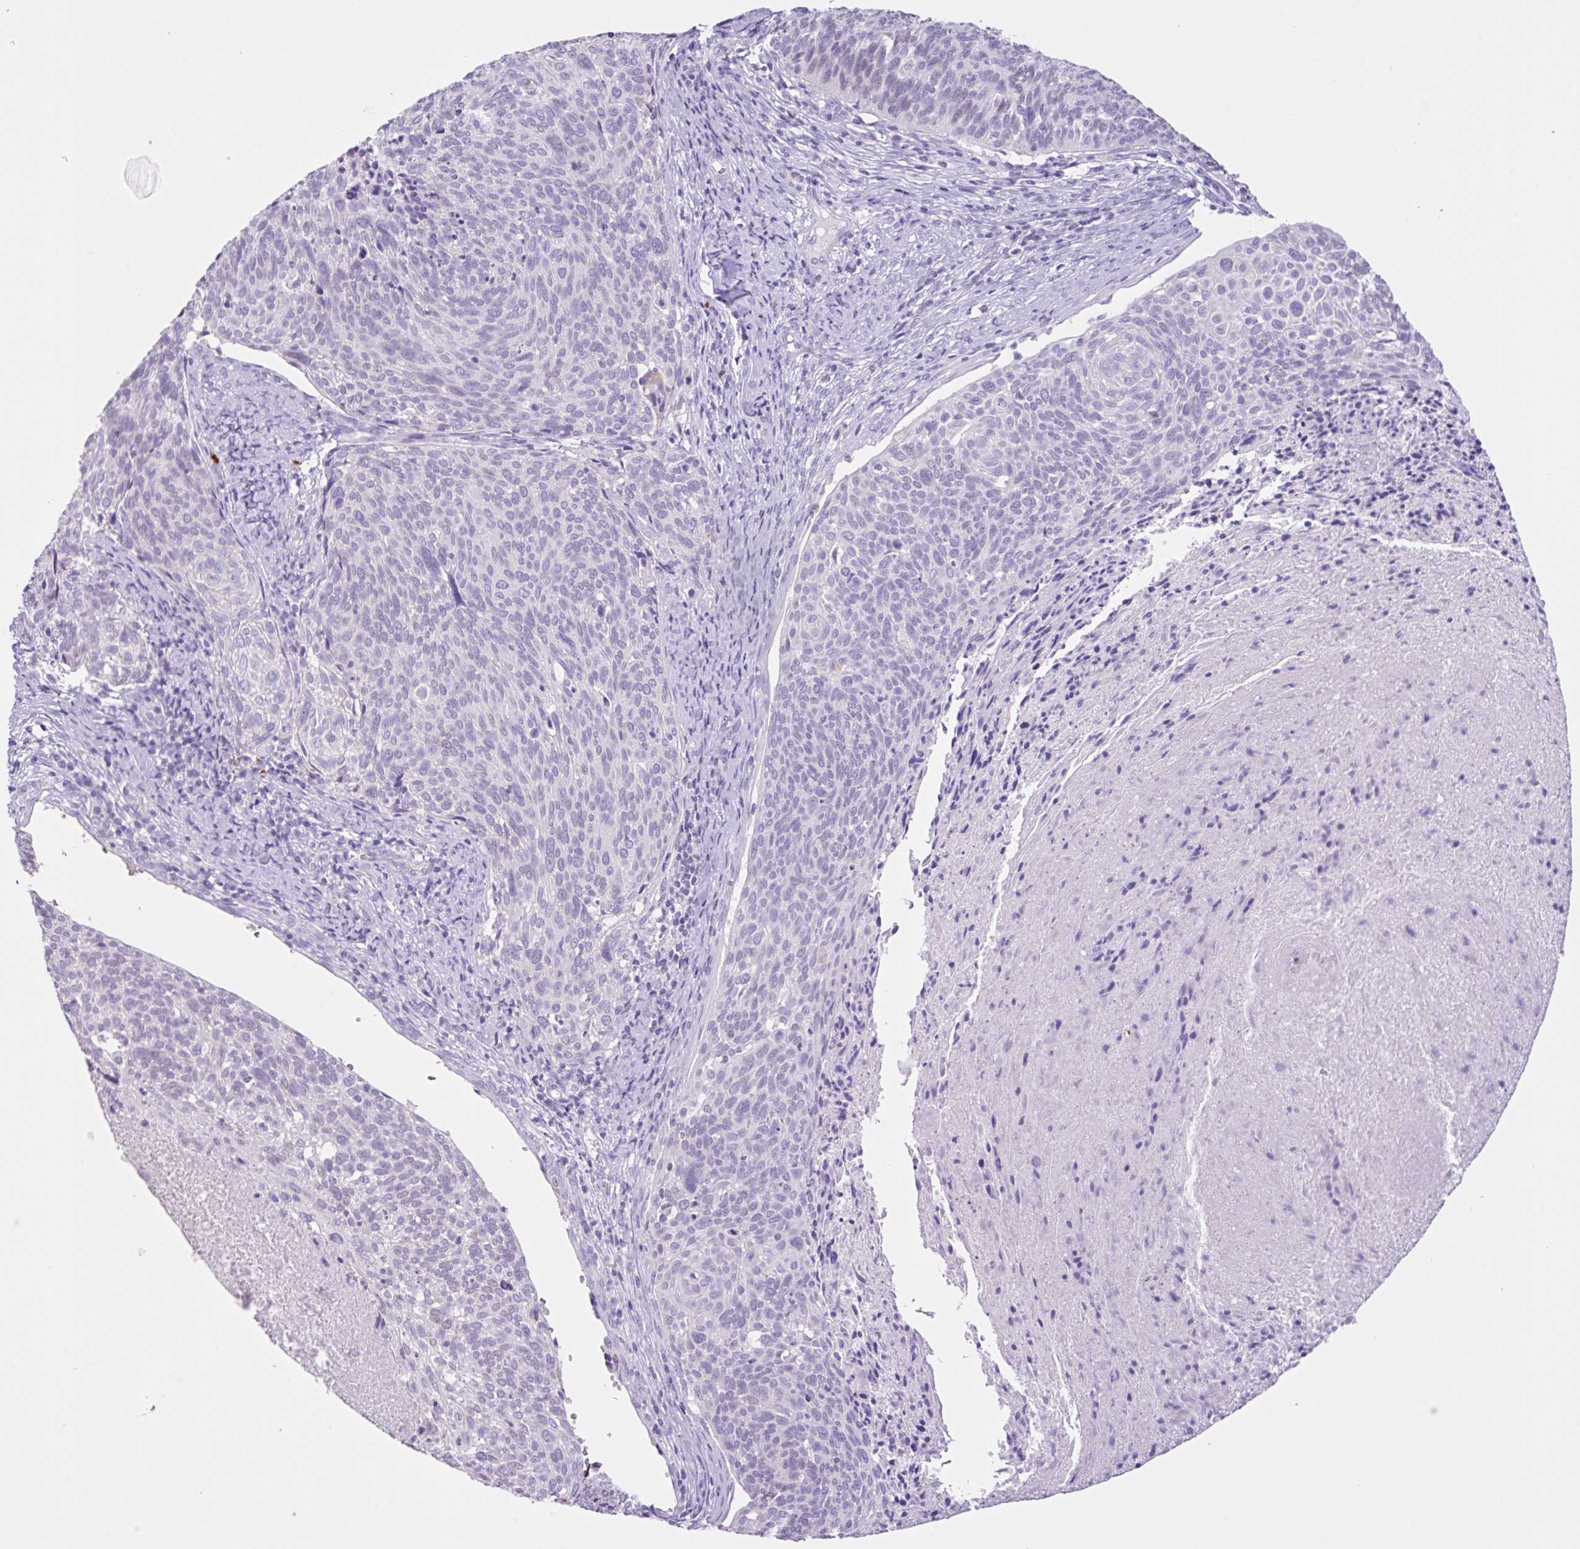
{"staining": {"intensity": "negative", "quantity": "none", "location": "none"}, "tissue": "cervical cancer", "cell_type": "Tumor cells", "image_type": "cancer", "snomed": [{"axis": "morphology", "description": "Squamous cell carcinoma, NOS"}, {"axis": "topography", "description": "Cervix"}], "caption": "There is no significant staining in tumor cells of cervical squamous cell carcinoma.", "gene": "CST11", "patient": {"sex": "female", "age": 49}}